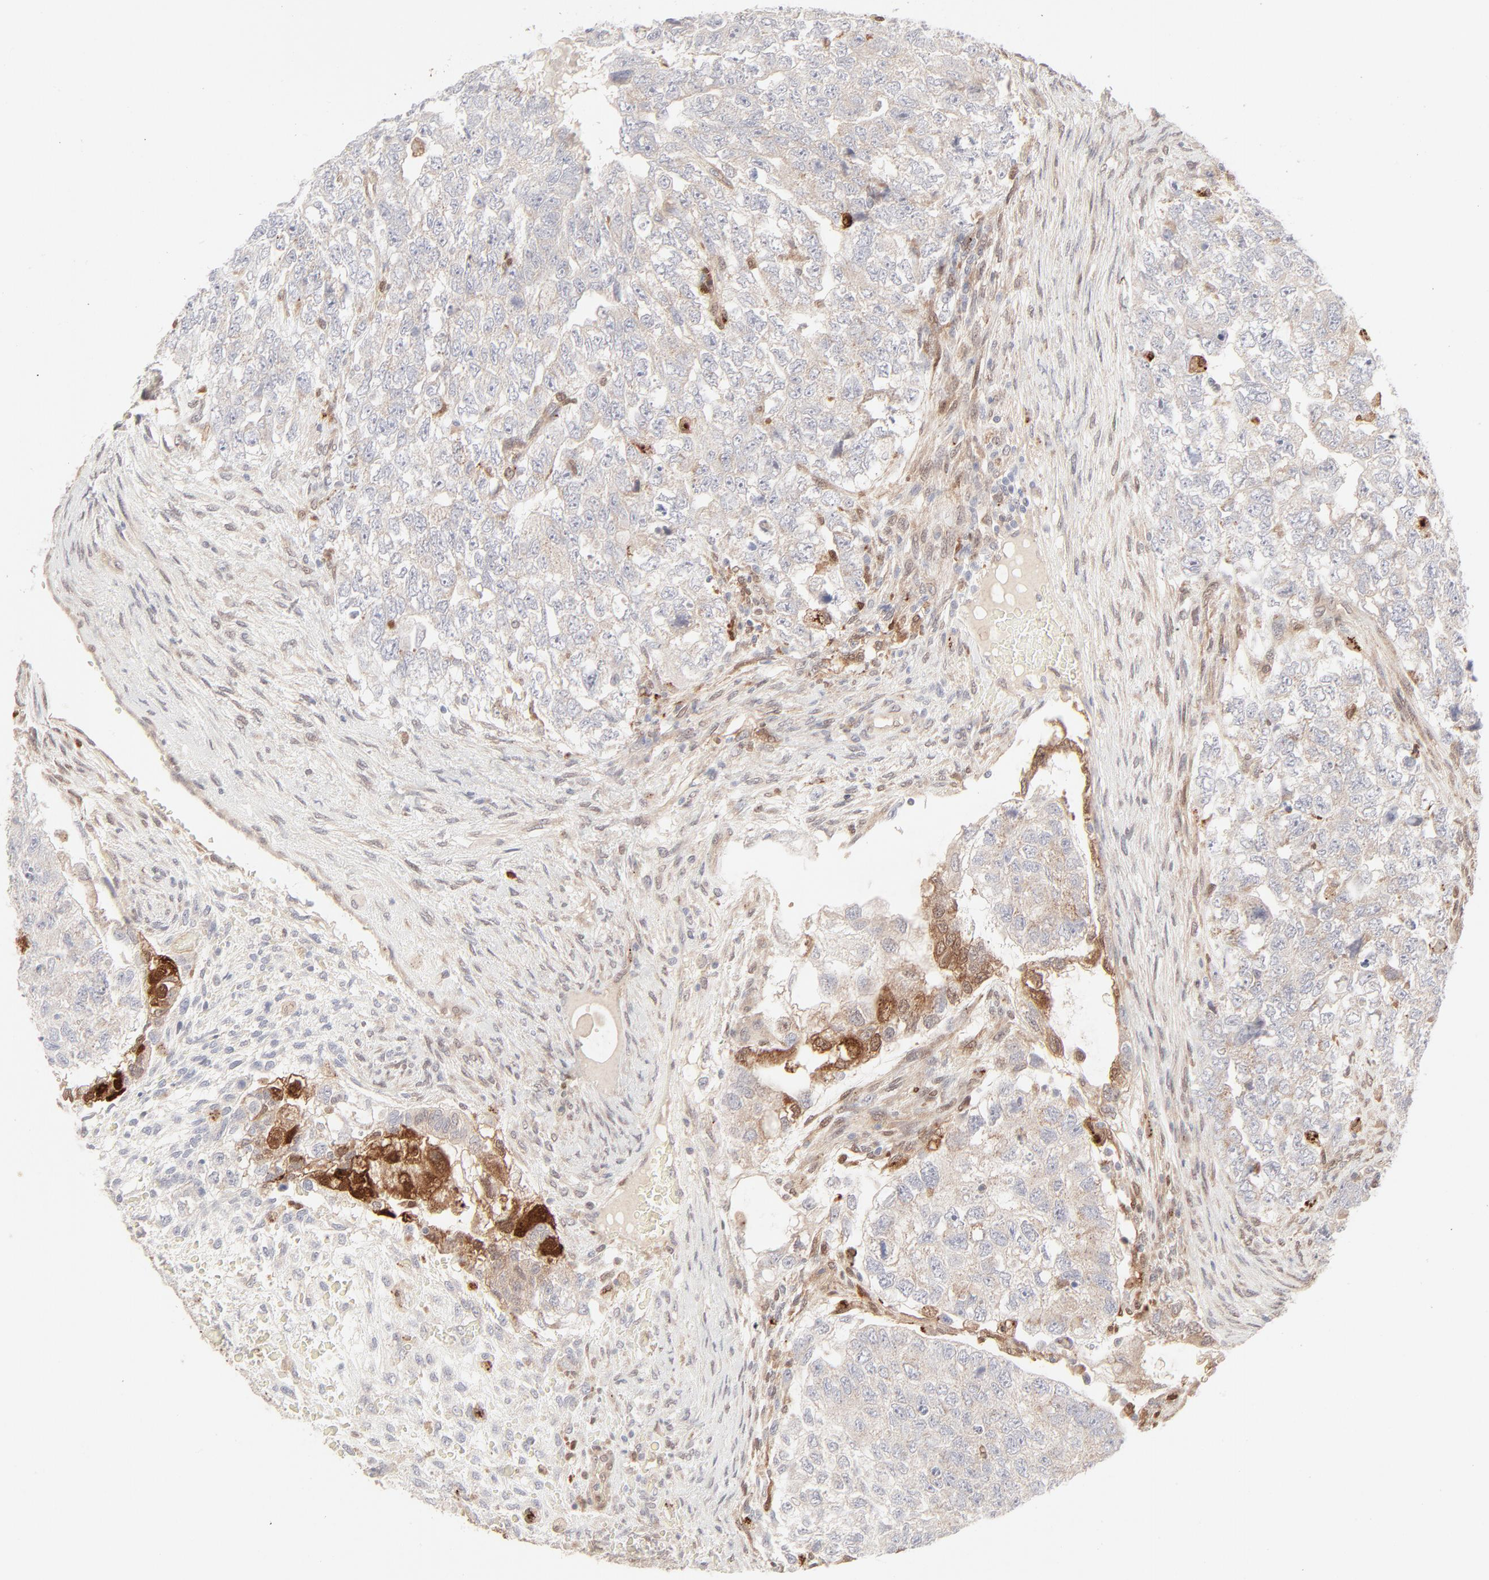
{"staining": {"intensity": "negative", "quantity": "none", "location": "none"}, "tissue": "testis cancer", "cell_type": "Tumor cells", "image_type": "cancer", "snomed": [{"axis": "morphology", "description": "Carcinoma, Embryonal, NOS"}, {"axis": "topography", "description": "Testis"}], "caption": "A high-resolution micrograph shows immunohistochemistry (IHC) staining of testis cancer, which reveals no significant expression in tumor cells.", "gene": "LGALS2", "patient": {"sex": "male", "age": 36}}